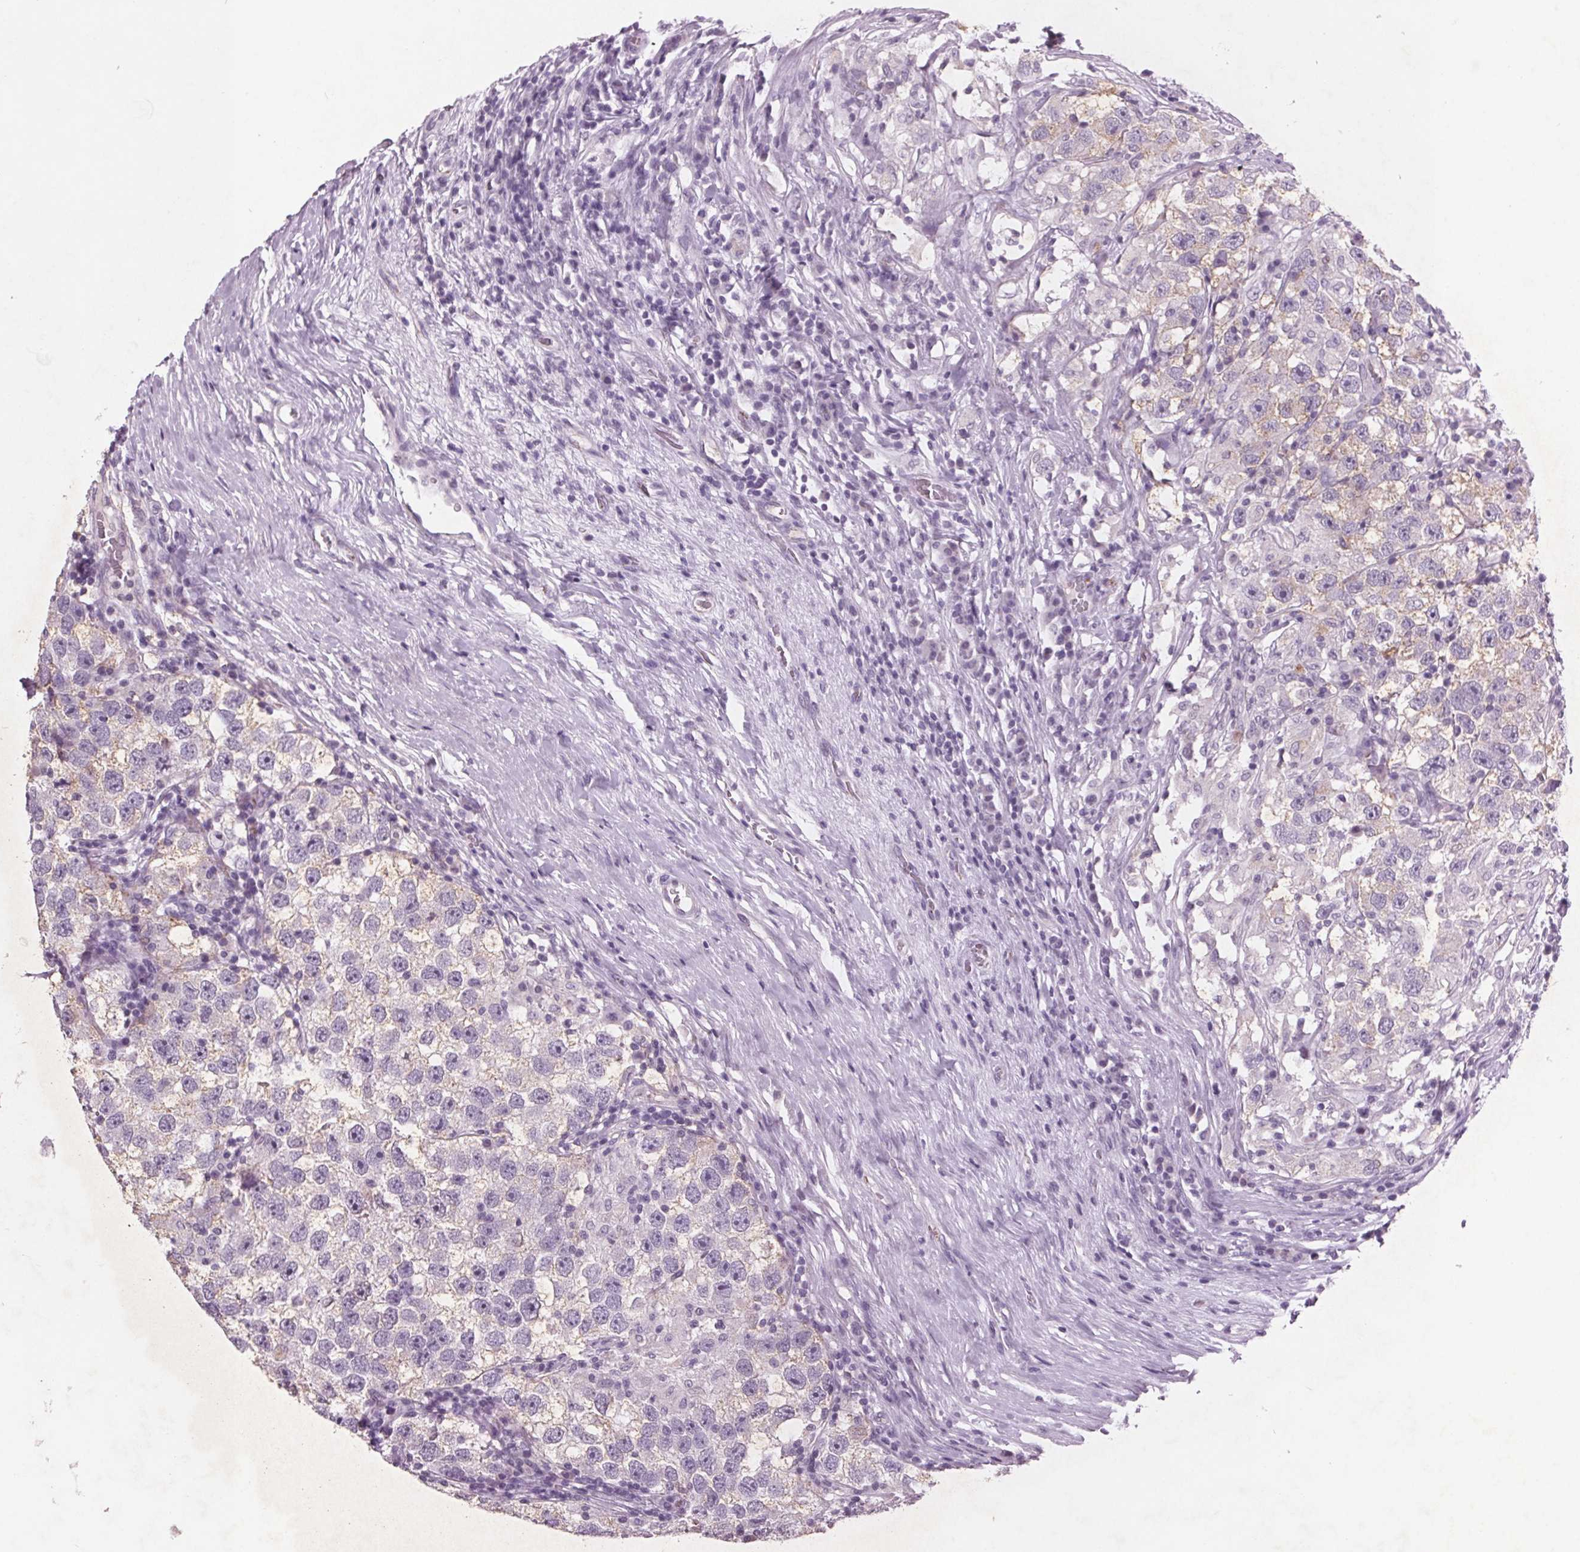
{"staining": {"intensity": "negative", "quantity": "none", "location": "none"}, "tissue": "testis cancer", "cell_type": "Tumor cells", "image_type": "cancer", "snomed": [{"axis": "morphology", "description": "Seminoma, NOS"}, {"axis": "topography", "description": "Testis"}], "caption": "This is an immunohistochemistry micrograph of human testis cancer. There is no expression in tumor cells.", "gene": "PTPN14", "patient": {"sex": "male", "age": 26}}